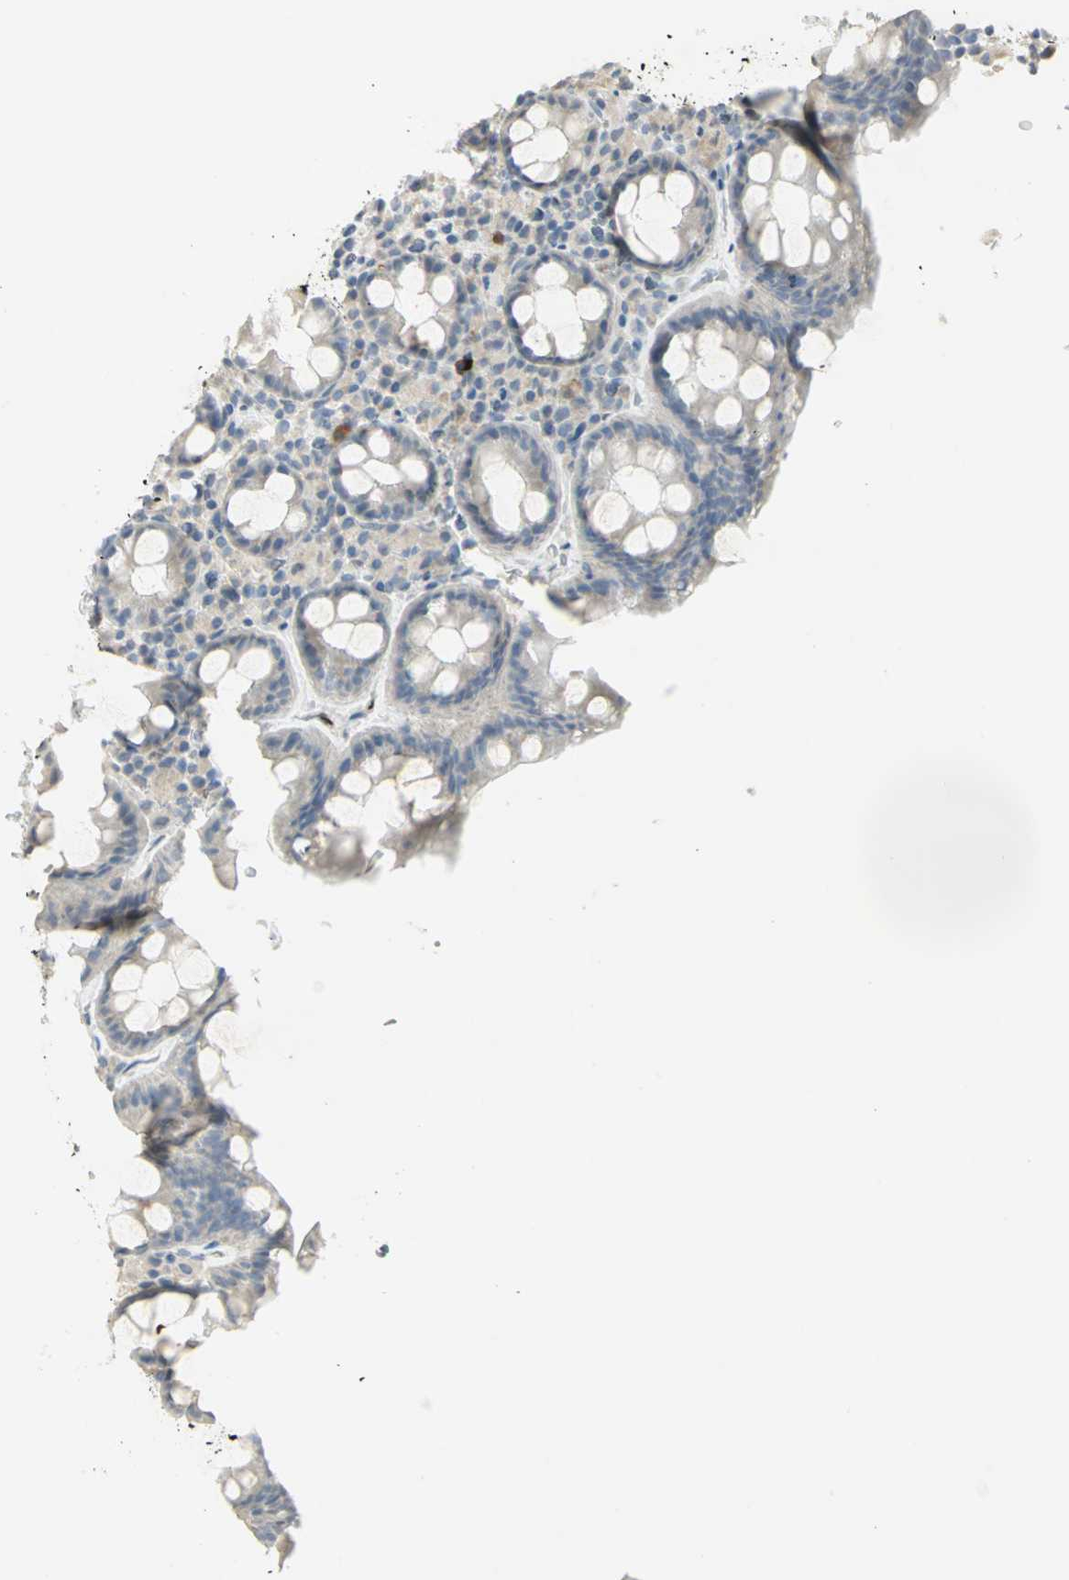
{"staining": {"intensity": "moderate", "quantity": "<25%", "location": "nuclear"}, "tissue": "rectum", "cell_type": "Glandular cells", "image_type": "normal", "snomed": [{"axis": "morphology", "description": "Normal tissue, NOS"}, {"axis": "topography", "description": "Rectum"}], "caption": "Glandular cells exhibit low levels of moderate nuclear positivity in approximately <25% of cells in unremarkable rectum. (brown staining indicates protein expression, while blue staining denotes nuclei).", "gene": "BCL6", "patient": {"sex": "male", "age": 92}}